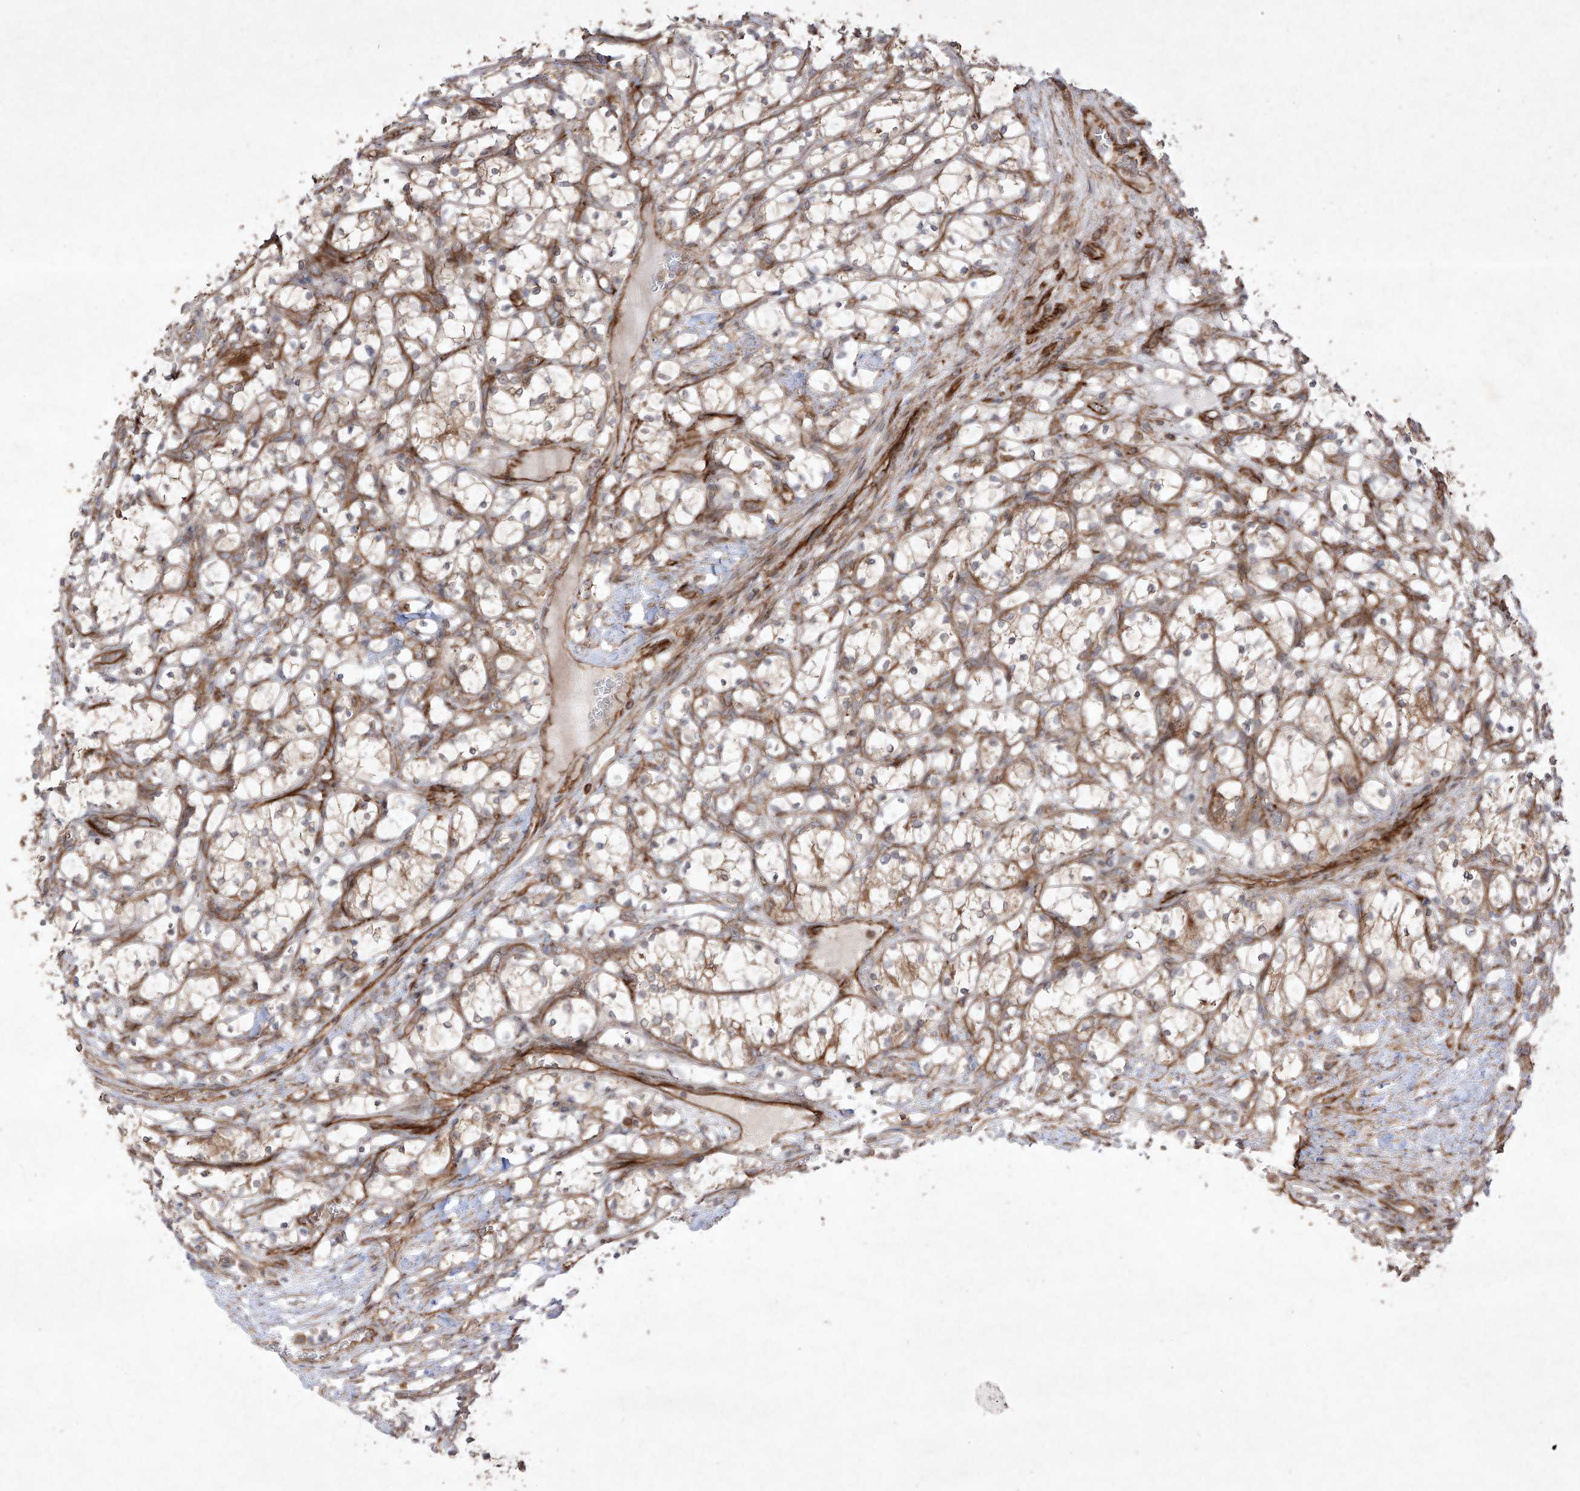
{"staining": {"intensity": "weak", "quantity": ">75%", "location": "cytoplasmic/membranous"}, "tissue": "renal cancer", "cell_type": "Tumor cells", "image_type": "cancer", "snomed": [{"axis": "morphology", "description": "Adenocarcinoma, NOS"}, {"axis": "topography", "description": "Kidney"}], "caption": "A high-resolution histopathology image shows immunohistochemistry staining of renal cancer (adenocarcinoma), which exhibits weak cytoplasmic/membranous expression in about >75% of tumor cells. (Brightfield microscopy of DAB IHC at high magnification).", "gene": "YKT6", "patient": {"sex": "female", "age": 69}}